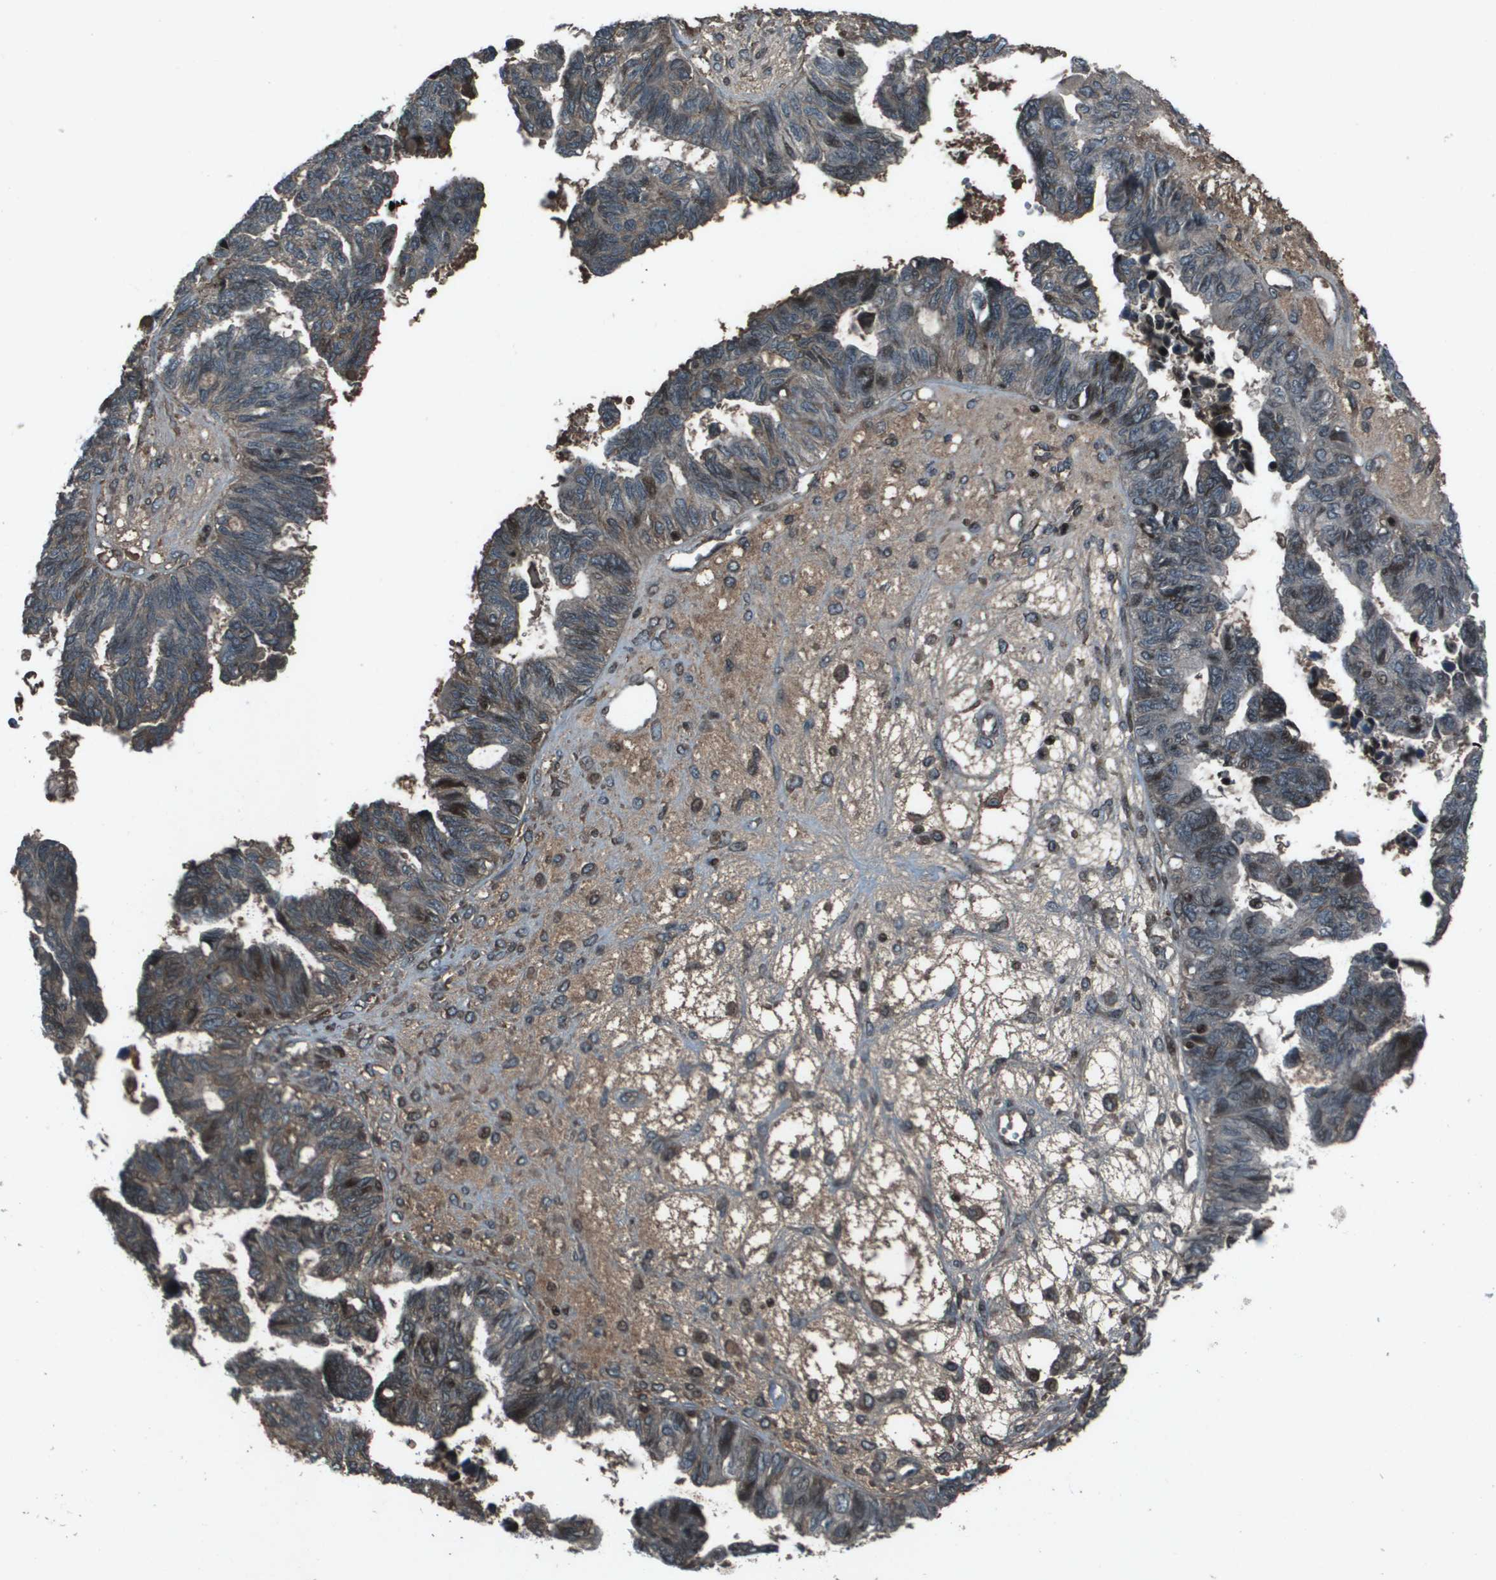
{"staining": {"intensity": "moderate", "quantity": "<25%", "location": "nuclear"}, "tissue": "ovarian cancer", "cell_type": "Tumor cells", "image_type": "cancer", "snomed": [{"axis": "morphology", "description": "Cystadenocarcinoma, serous, NOS"}, {"axis": "topography", "description": "Ovary"}], "caption": "Tumor cells display moderate nuclear expression in approximately <25% of cells in ovarian cancer (serous cystadenocarcinoma).", "gene": "CXCL12", "patient": {"sex": "female", "age": 79}}